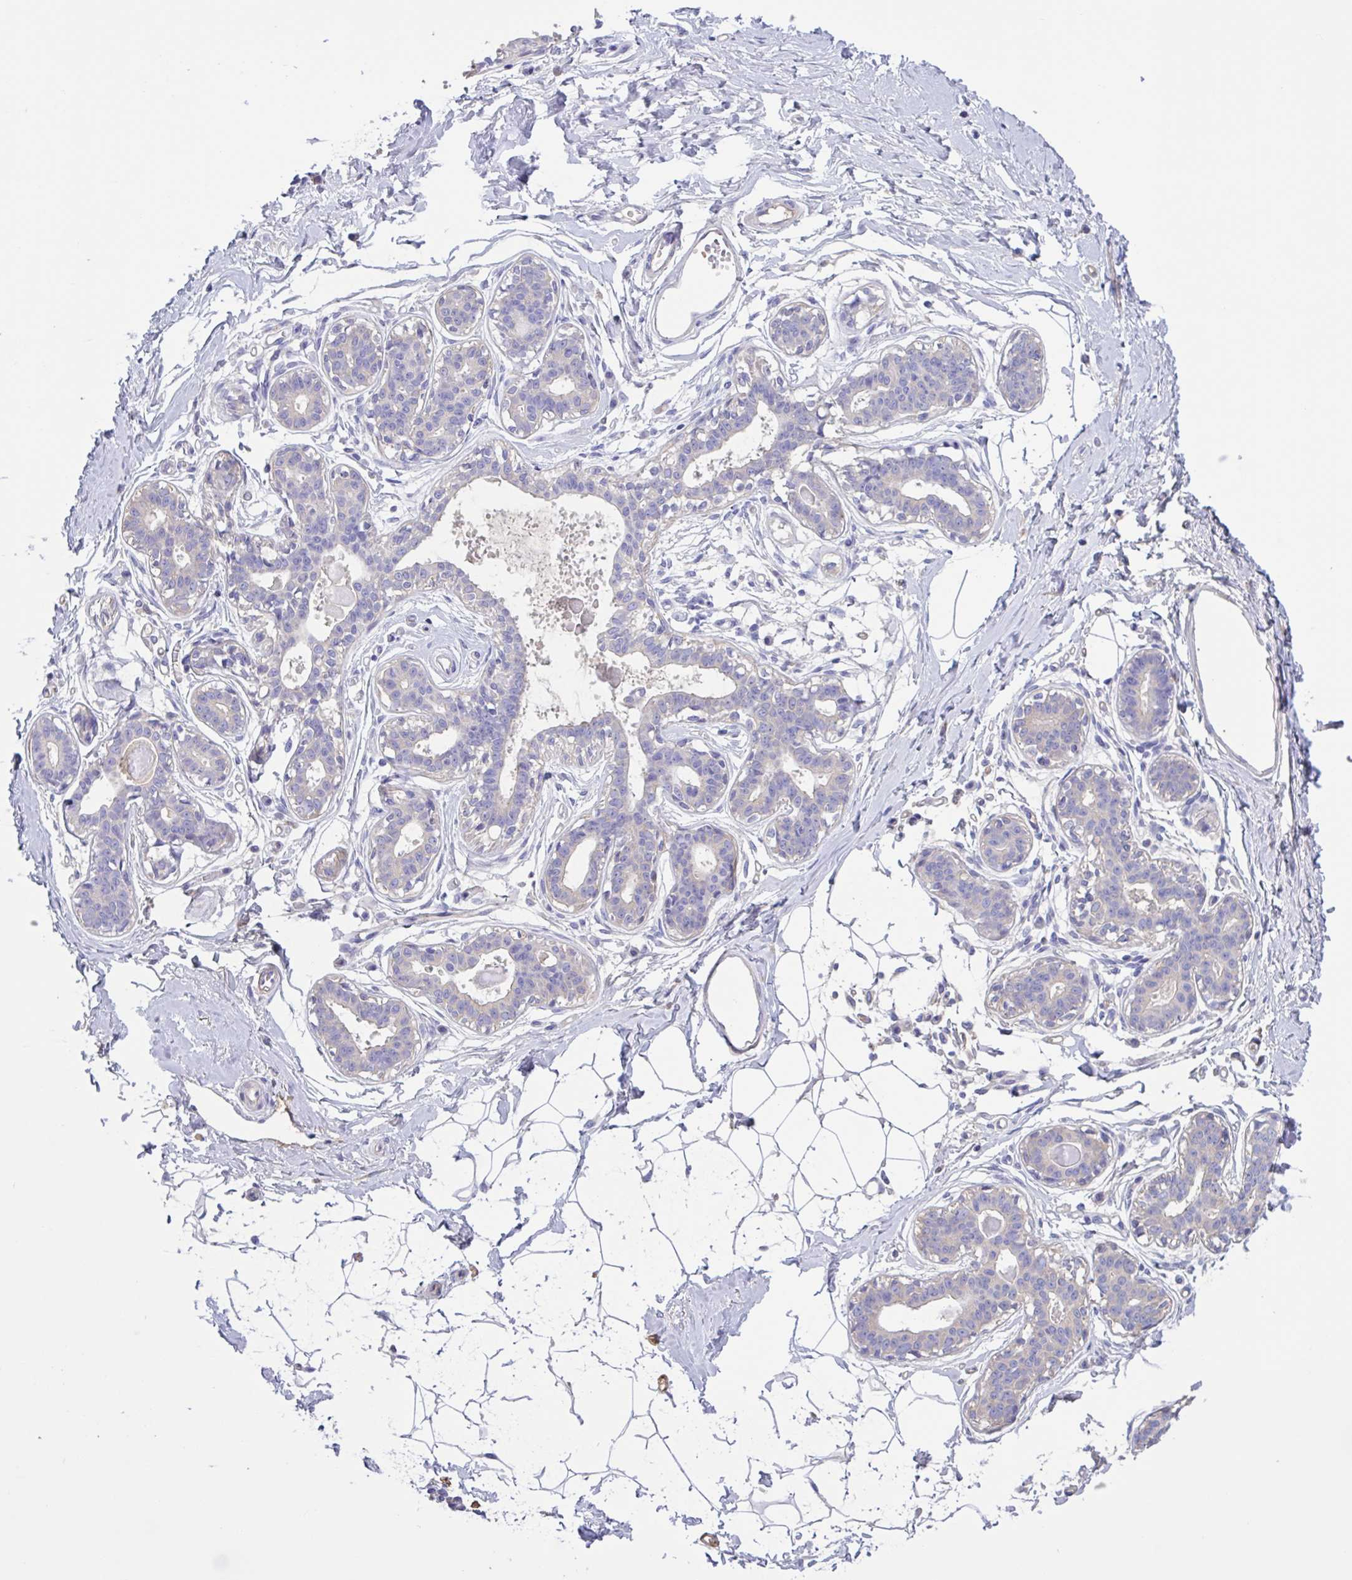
{"staining": {"intensity": "negative", "quantity": "none", "location": "none"}, "tissue": "breast", "cell_type": "Adipocytes", "image_type": "normal", "snomed": [{"axis": "morphology", "description": "Normal tissue, NOS"}, {"axis": "topography", "description": "Breast"}], "caption": "Adipocytes show no significant expression in benign breast.", "gene": "LARGE2", "patient": {"sex": "female", "age": 45}}